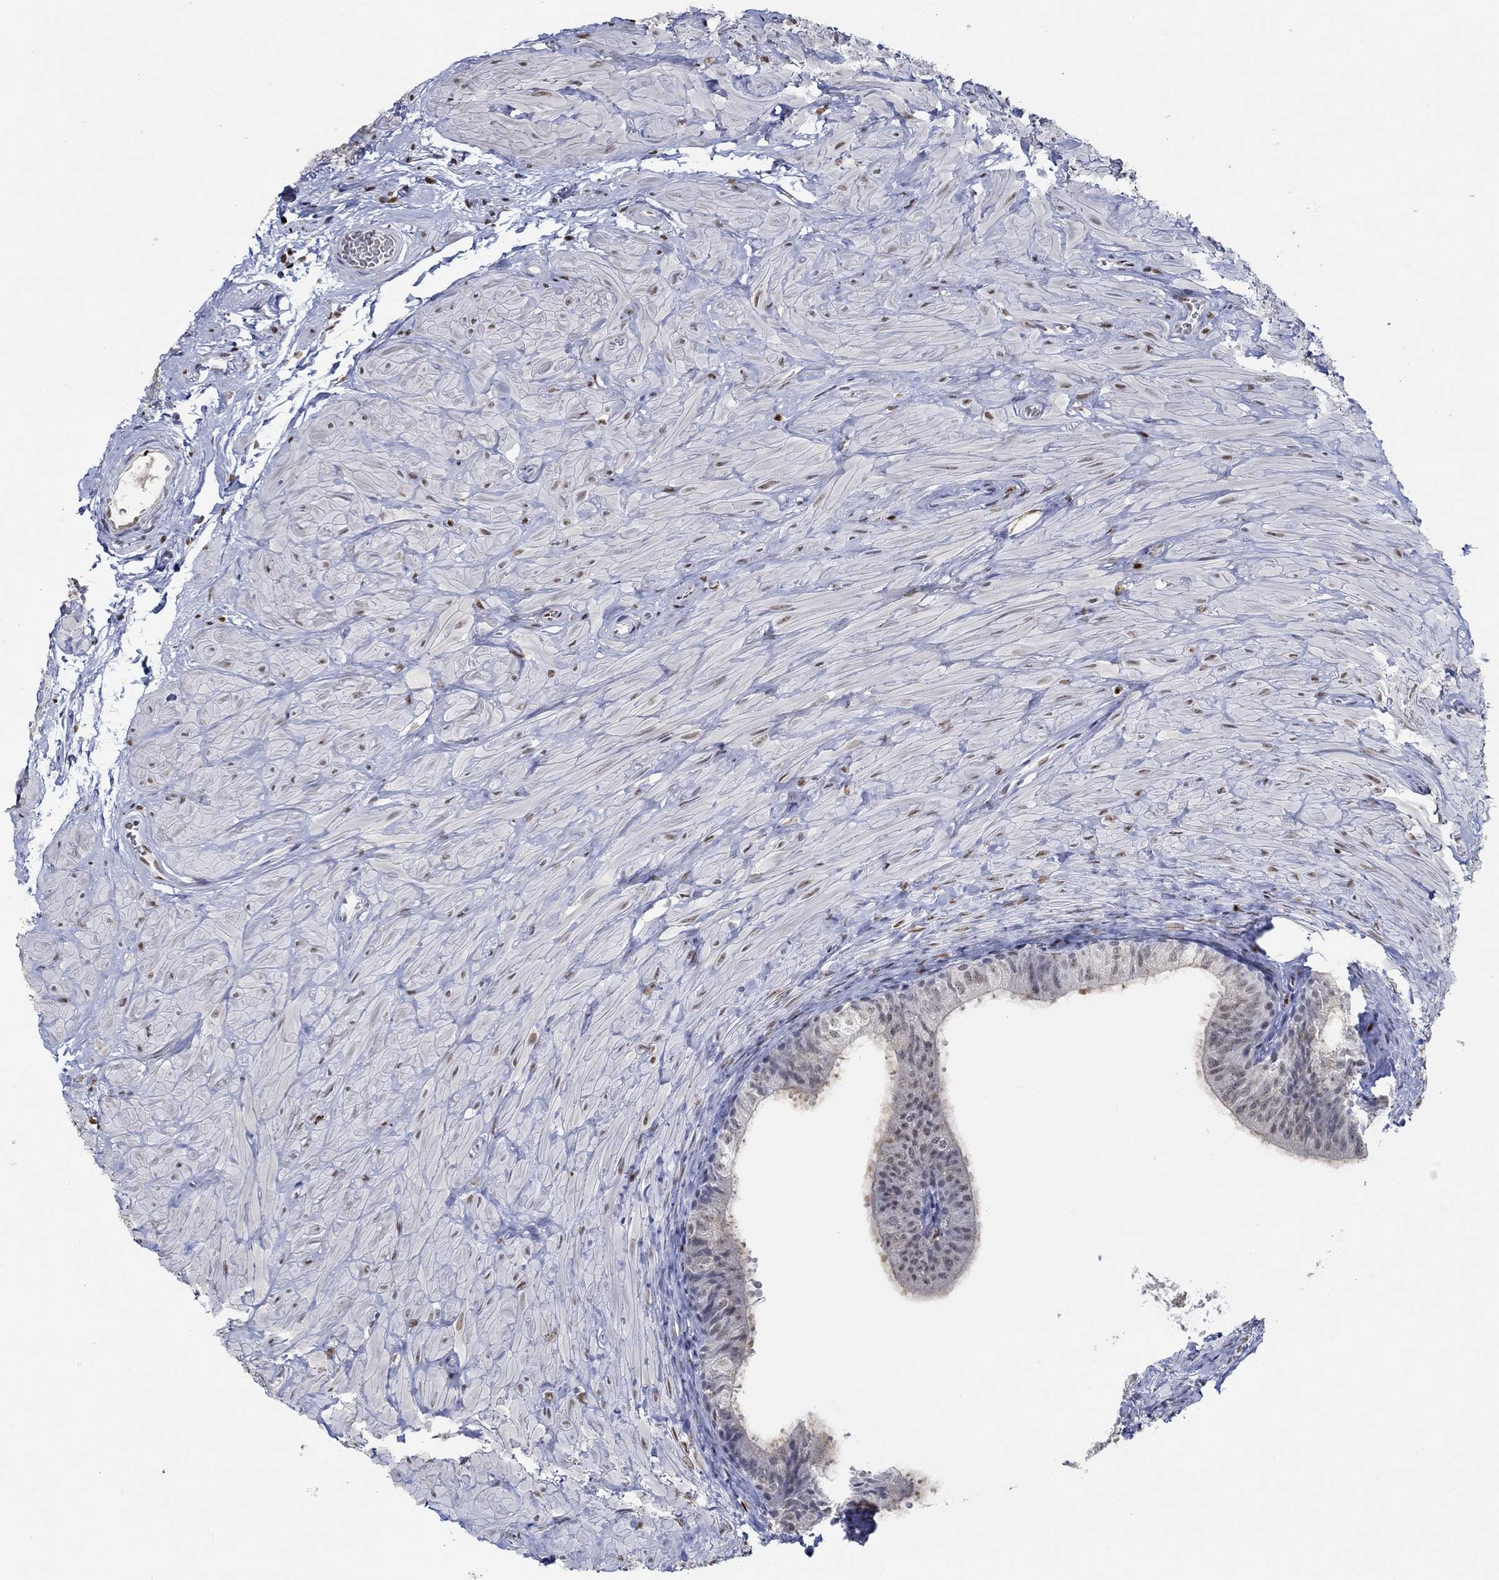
{"staining": {"intensity": "negative", "quantity": "none", "location": "none"}, "tissue": "epididymis", "cell_type": "Glandular cells", "image_type": "normal", "snomed": [{"axis": "morphology", "description": "Normal tissue, NOS"}, {"axis": "topography", "description": "Epididymis"}, {"axis": "topography", "description": "Vas deferens"}], "caption": "The photomicrograph reveals no significant positivity in glandular cells of epididymis.", "gene": "GATA2", "patient": {"sex": "male", "age": 23}}